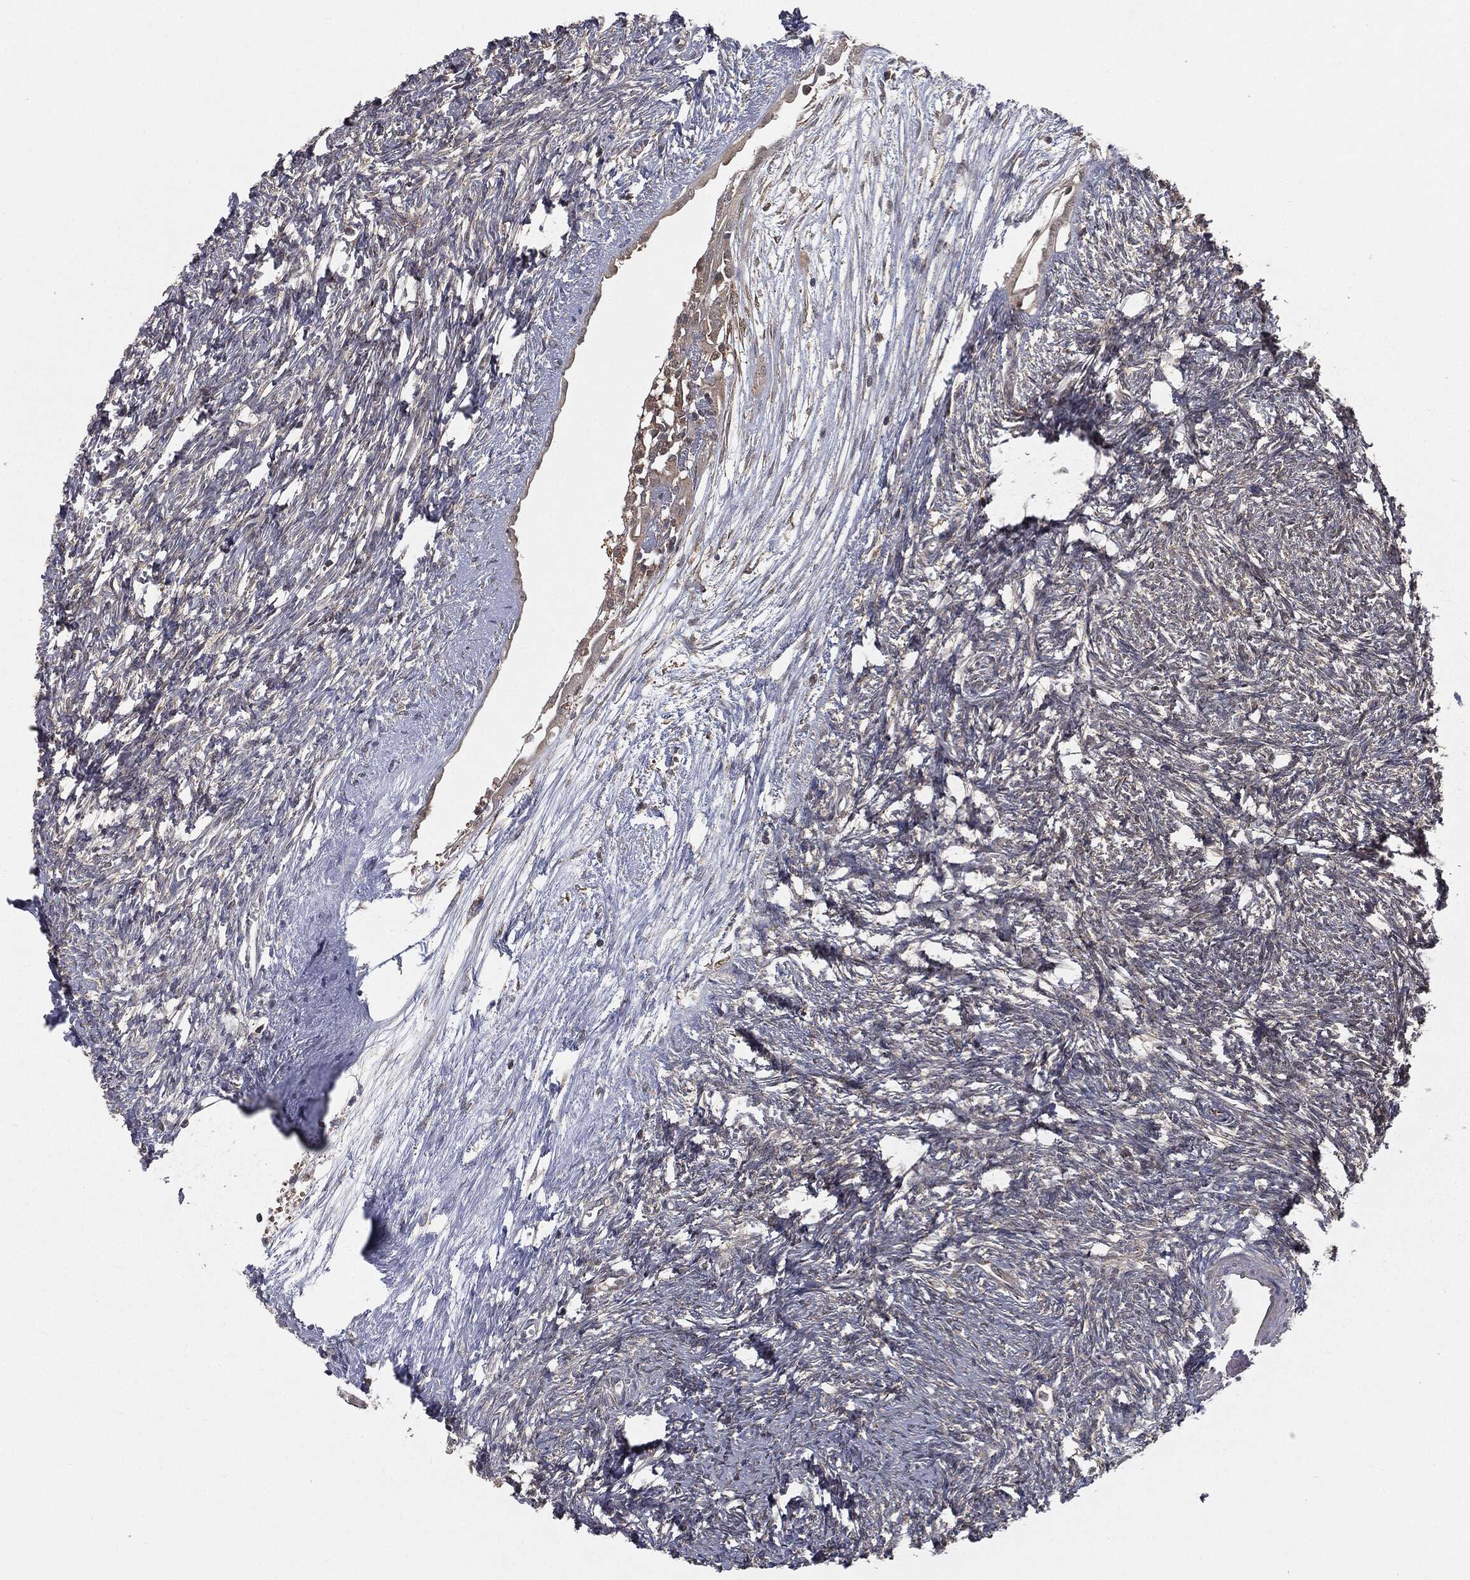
{"staining": {"intensity": "strong", "quantity": ">75%", "location": "cytoplasmic/membranous"}, "tissue": "ovary", "cell_type": "Follicle cells", "image_type": "normal", "snomed": [{"axis": "morphology", "description": "Normal tissue, NOS"}, {"axis": "topography", "description": "Fallopian tube"}, {"axis": "topography", "description": "Ovary"}], "caption": "Follicle cells demonstrate high levels of strong cytoplasmic/membranous positivity in about >75% of cells in unremarkable ovary.", "gene": "FBXO7", "patient": {"sex": "female", "age": 33}}